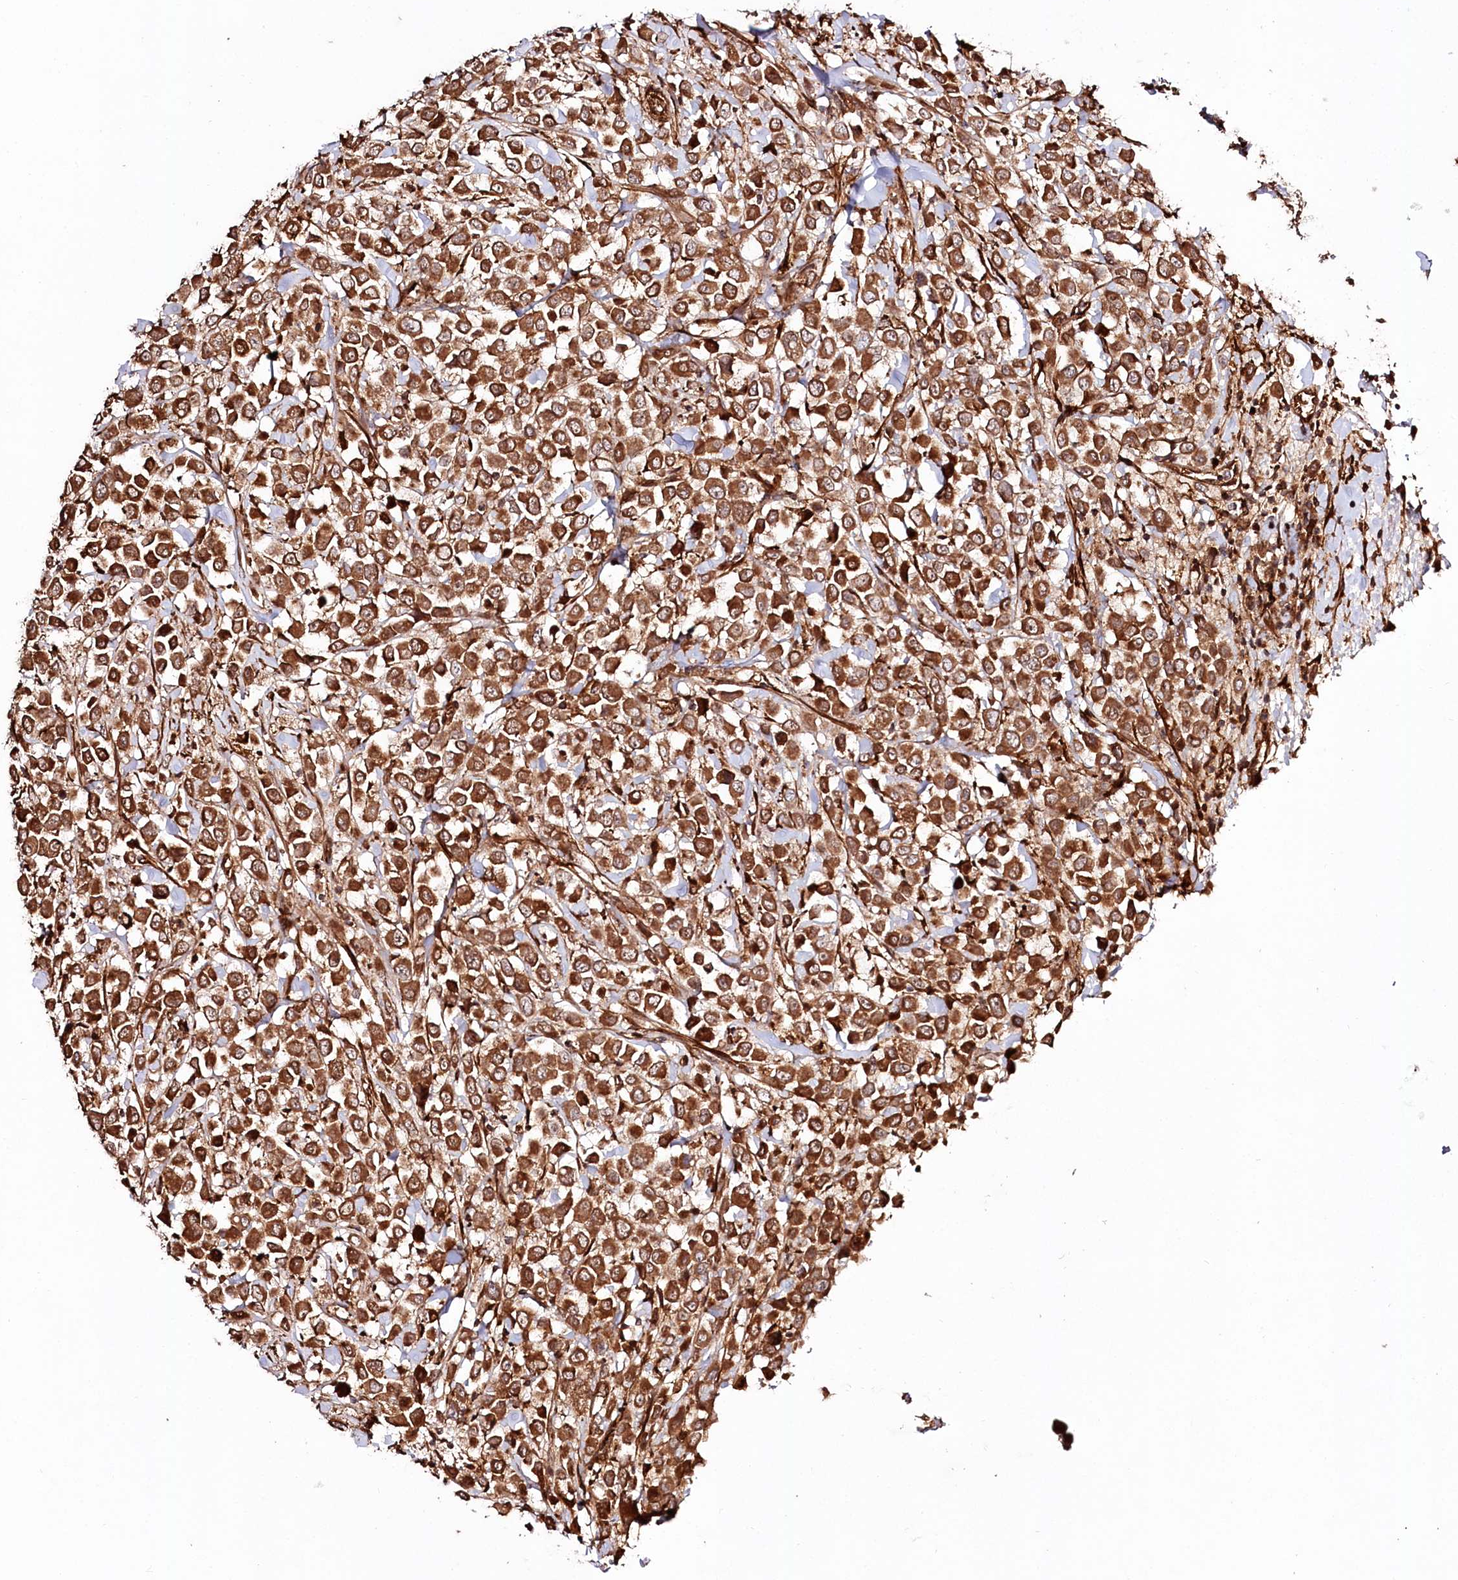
{"staining": {"intensity": "strong", "quantity": ">75%", "location": "cytoplasmic/membranous"}, "tissue": "breast cancer", "cell_type": "Tumor cells", "image_type": "cancer", "snomed": [{"axis": "morphology", "description": "Duct carcinoma"}, {"axis": "topography", "description": "Breast"}], "caption": "Immunohistochemistry (IHC) photomicrograph of breast cancer stained for a protein (brown), which shows high levels of strong cytoplasmic/membranous staining in about >75% of tumor cells.", "gene": "REXO2", "patient": {"sex": "female", "age": 61}}